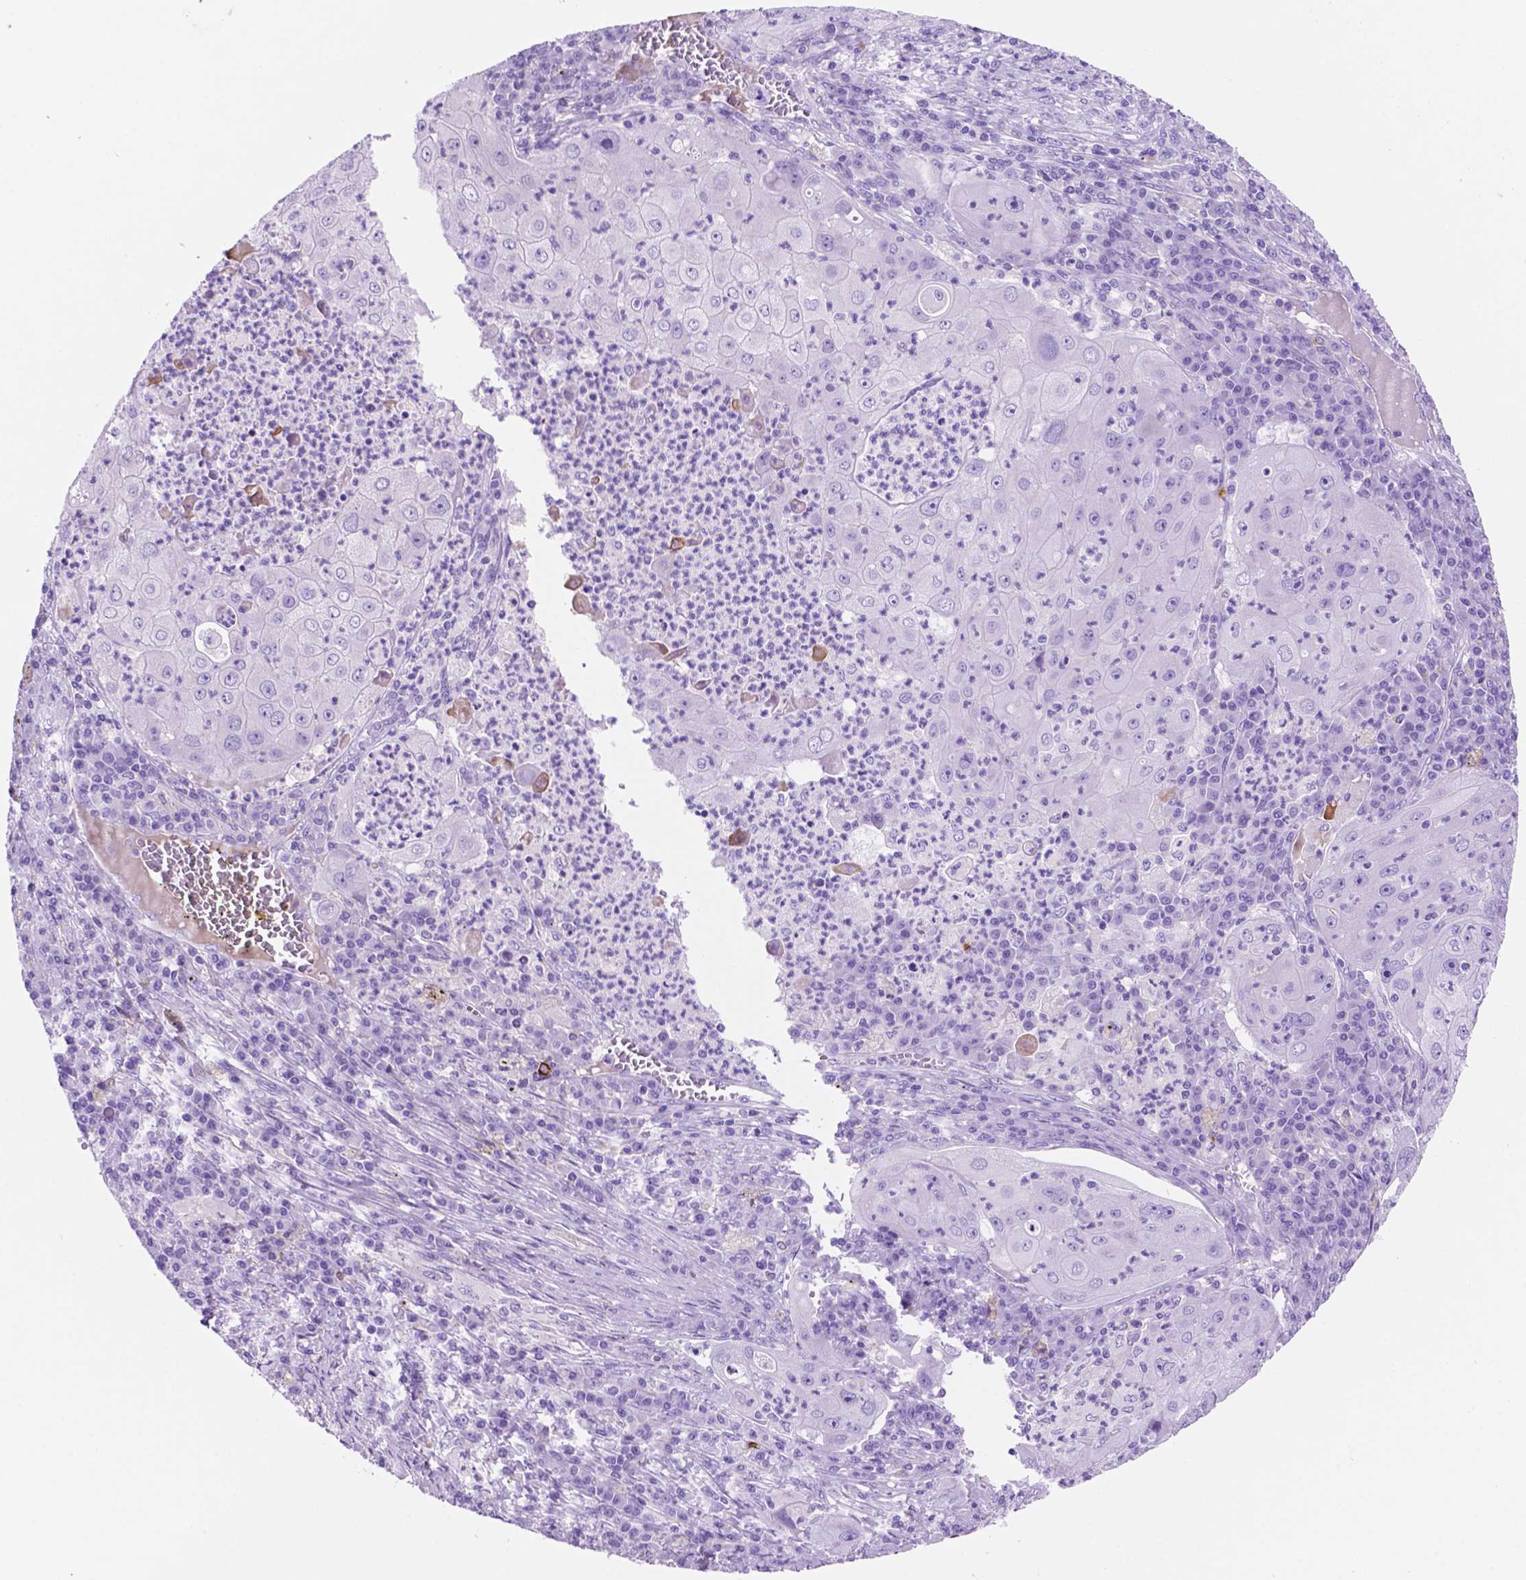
{"staining": {"intensity": "negative", "quantity": "none", "location": "none"}, "tissue": "lung cancer", "cell_type": "Tumor cells", "image_type": "cancer", "snomed": [{"axis": "morphology", "description": "Squamous cell carcinoma, NOS"}, {"axis": "topography", "description": "Lung"}], "caption": "A micrograph of squamous cell carcinoma (lung) stained for a protein demonstrates no brown staining in tumor cells.", "gene": "FOXB2", "patient": {"sex": "female", "age": 59}}